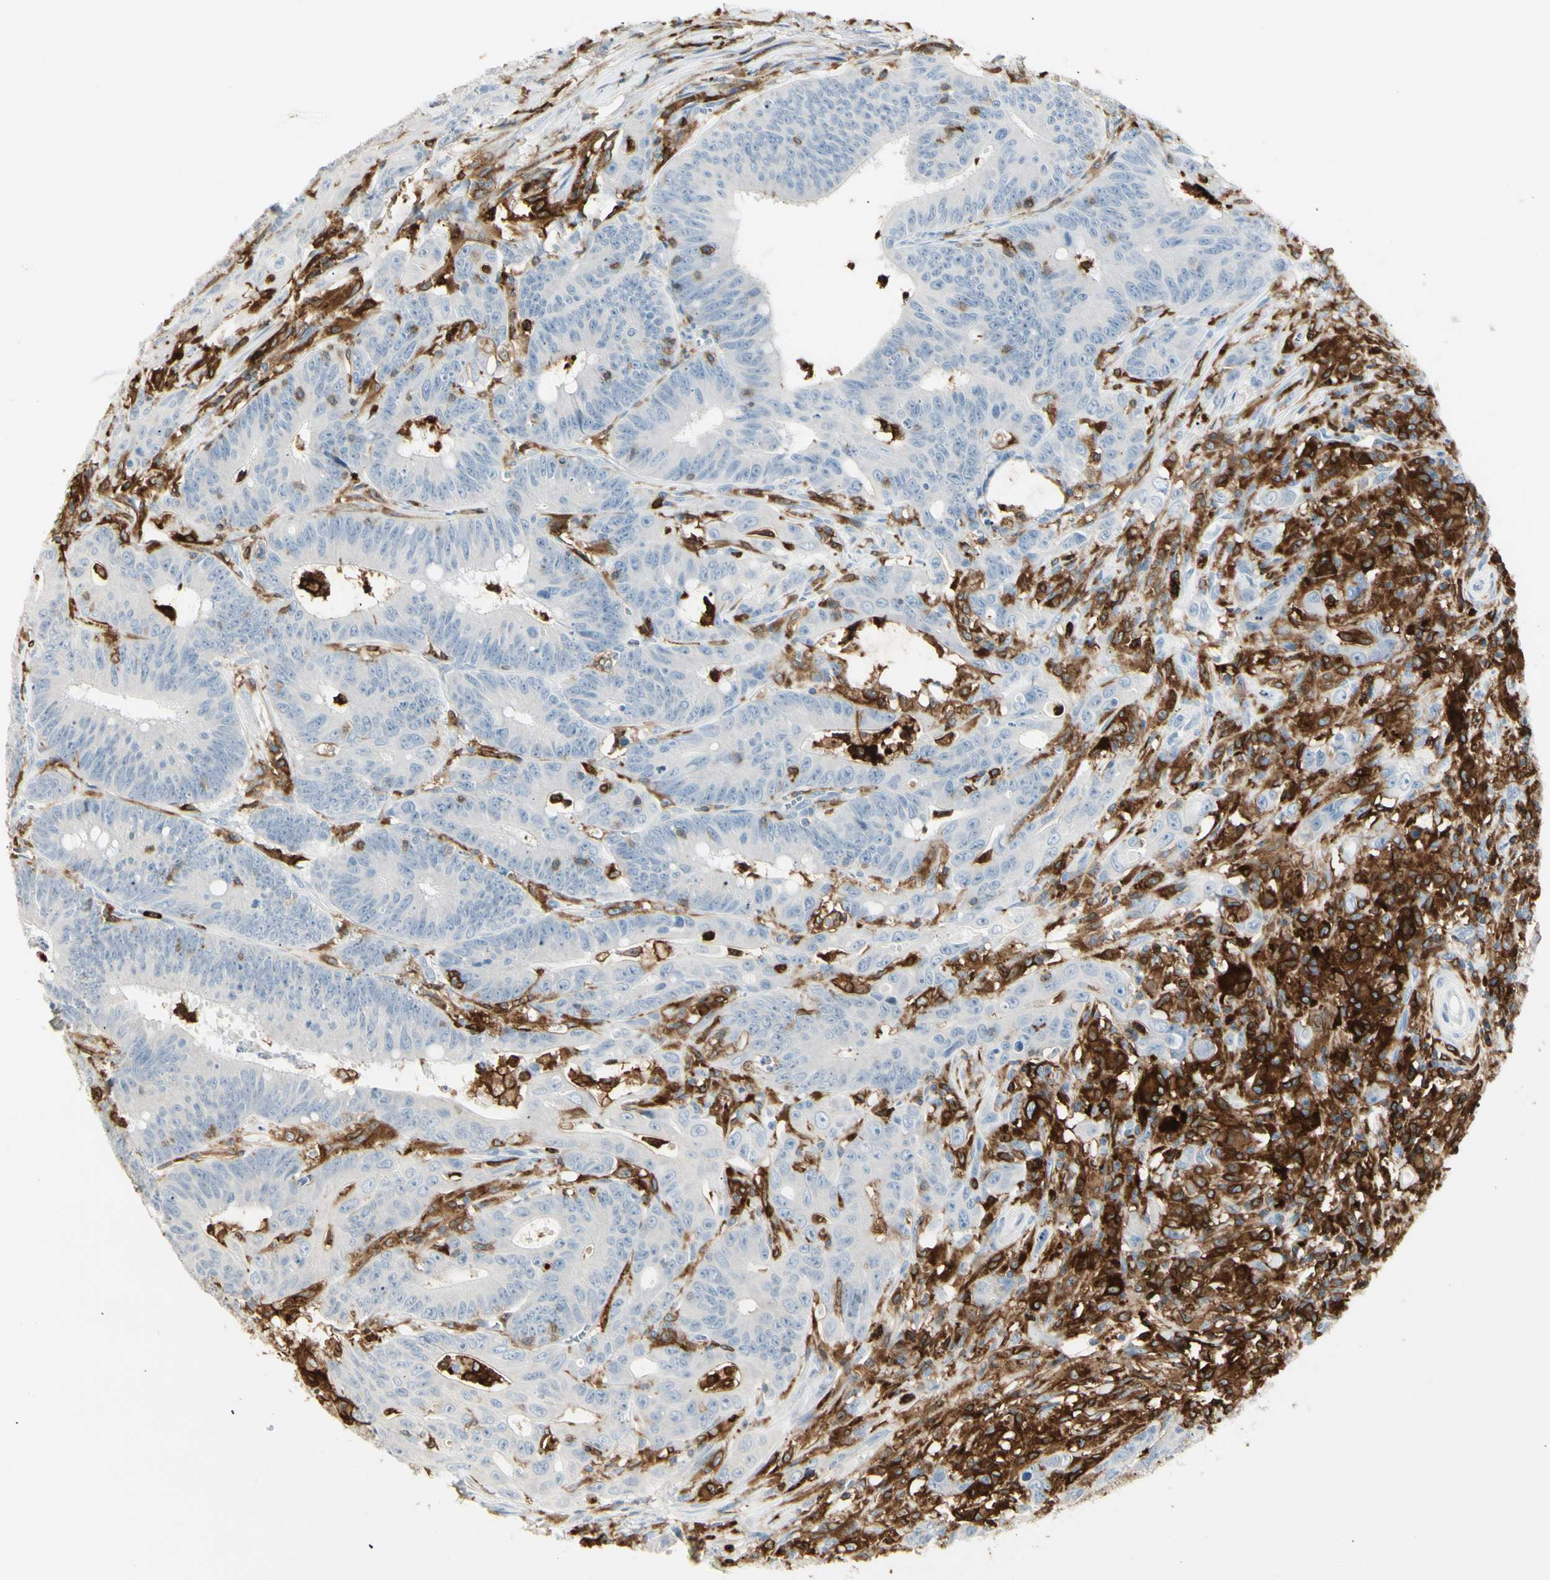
{"staining": {"intensity": "negative", "quantity": "none", "location": "none"}, "tissue": "colorectal cancer", "cell_type": "Tumor cells", "image_type": "cancer", "snomed": [{"axis": "morphology", "description": "Adenocarcinoma, NOS"}, {"axis": "topography", "description": "Colon"}], "caption": "High magnification brightfield microscopy of colorectal adenocarcinoma stained with DAB (3,3'-diaminobenzidine) (brown) and counterstained with hematoxylin (blue): tumor cells show no significant expression.", "gene": "ITGB2", "patient": {"sex": "male", "age": 45}}